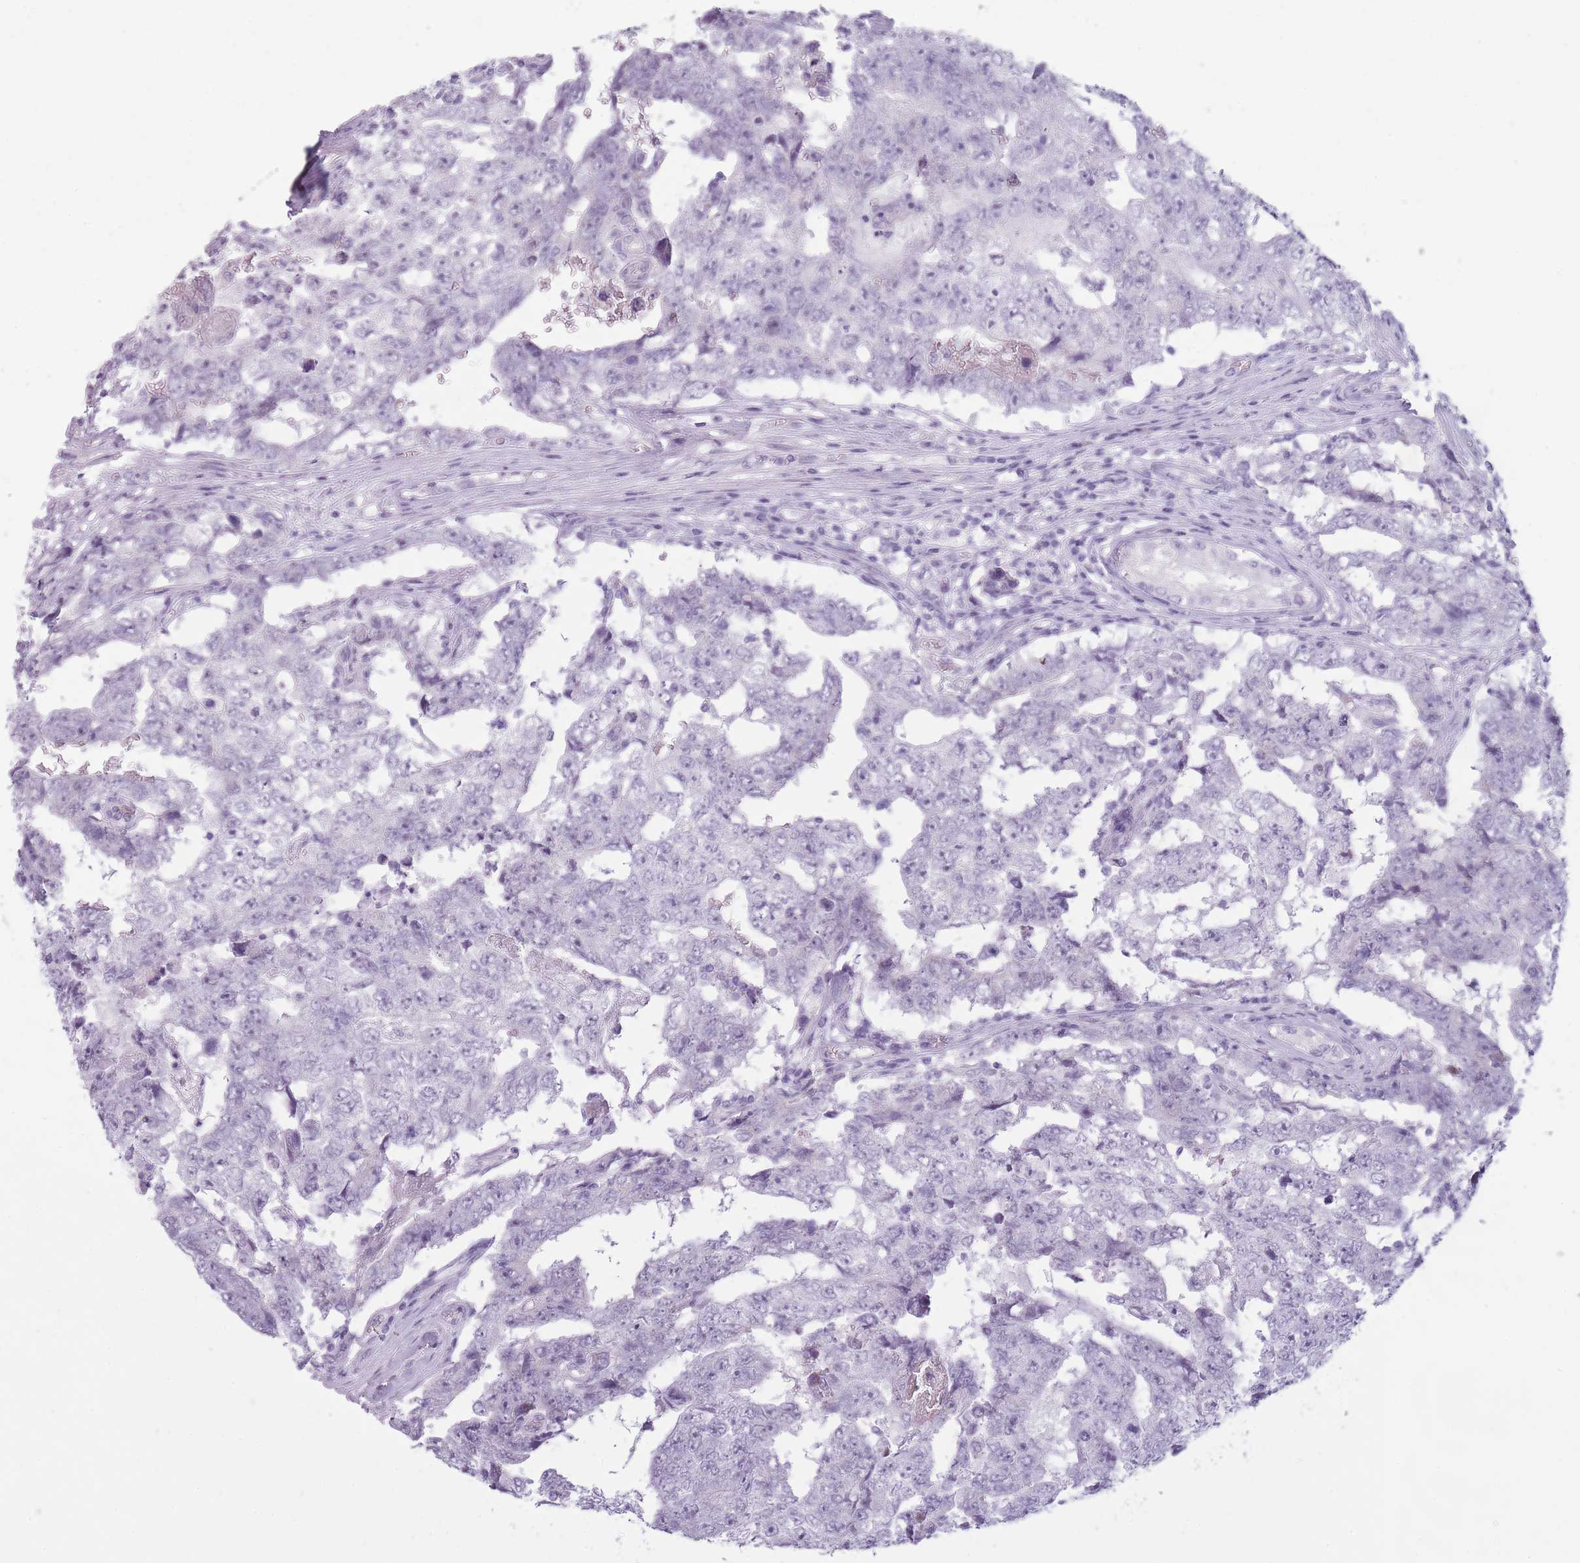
{"staining": {"intensity": "negative", "quantity": "none", "location": "none"}, "tissue": "testis cancer", "cell_type": "Tumor cells", "image_type": "cancer", "snomed": [{"axis": "morphology", "description": "Carcinoma, Embryonal, NOS"}, {"axis": "topography", "description": "Testis"}], "caption": "An image of human embryonal carcinoma (testis) is negative for staining in tumor cells.", "gene": "GOLGA6D", "patient": {"sex": "male", "age": 25}}